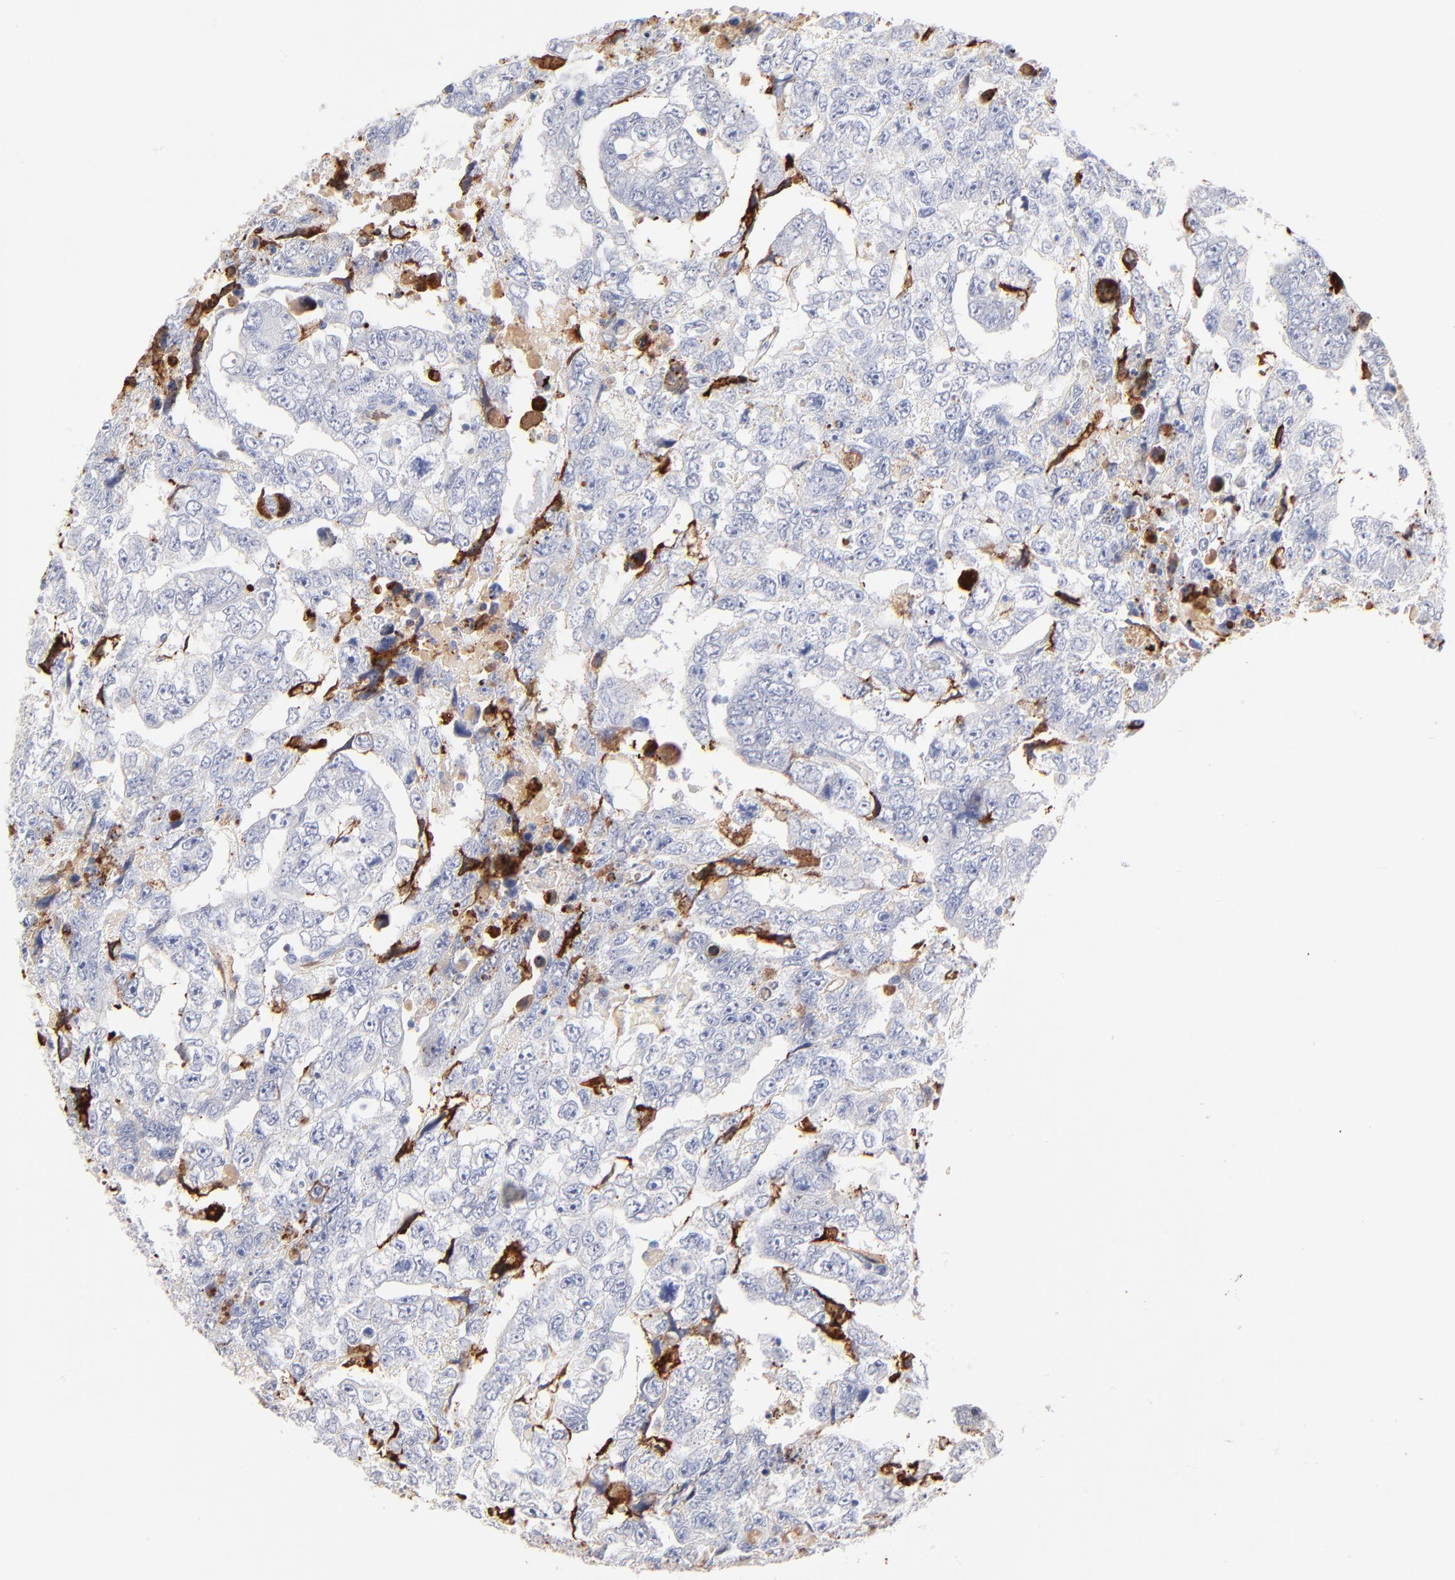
{"staining": {"intensity": "negative", "quantity": "none", "location": "none"}, "tissue": "testis cancer", "cell_type": "Tumor cells", "image_type": "cancer", "snomed": [{"axis": "morphology", "description": "Carcinoma, Embryonal, NOS"}, {"axis": "topography", "description": "Testis"}], "caption": "This micrograph is of embryonal carcinoma (testis) stained with IHC to label a protein in brown with the nuclei are counter-stained blue. There is no positivity in tumor cells.", "gene": "APOH", "patient": {"sex": "male", "age": 36}}